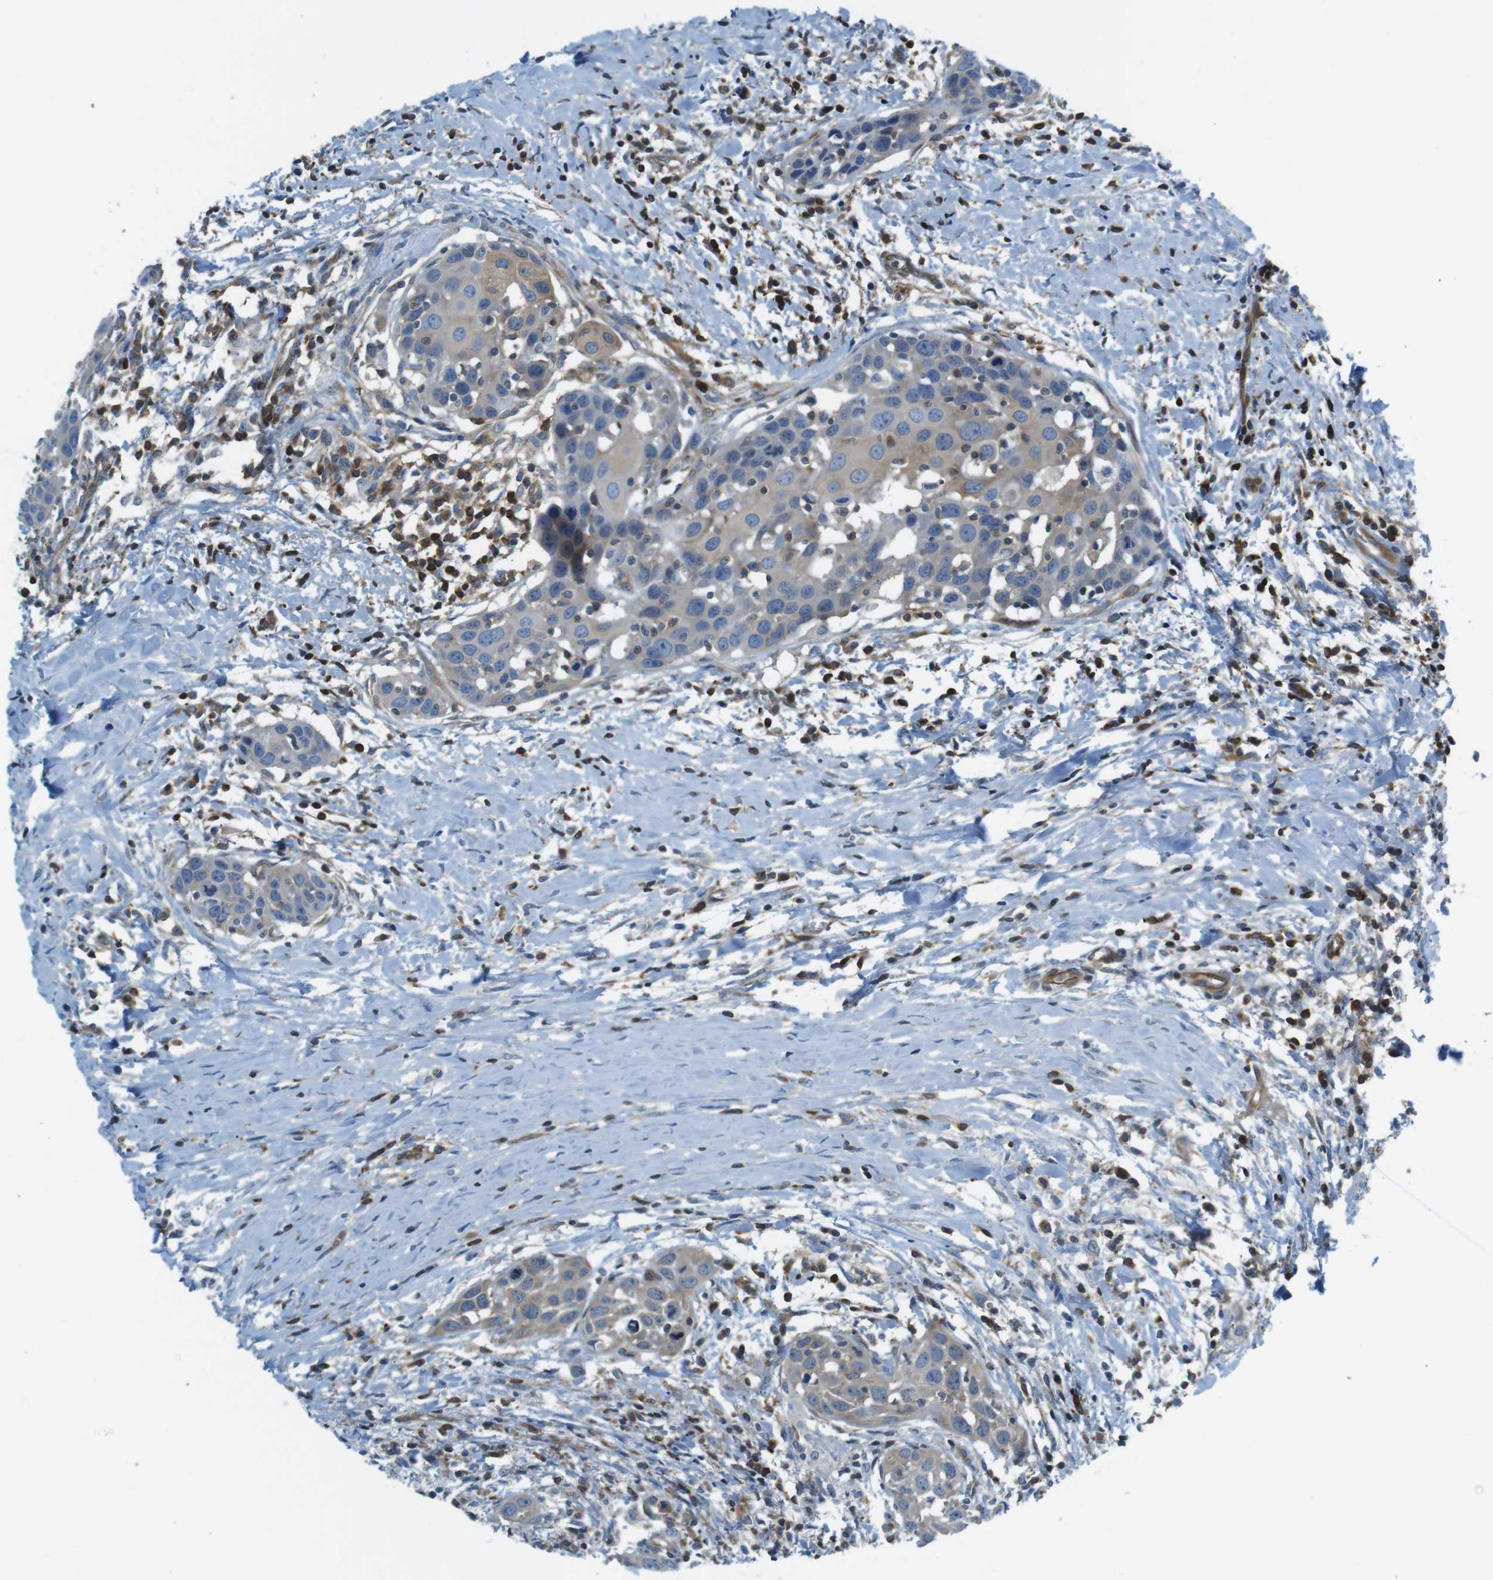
{"staining": {"intensity": "weak", "quantity": ">75%", "location": "cytoplasmic/membranous"}, "tissue": "head and neck cancer", "cell_type": "Tumor cells", "image_type": "cancer", "snomed": [{"axis": "morphology", "description": "Squamous cell carcinoma, NOS"}, {"axis": "topography", "description": "Oral tissue"}, {"axis": "topography", "description": "Head-Neck"}], "caption": "Human head and neck cancer stained with a protein marker demonstrates weak staining in tumor cells.", "gene": "TES", "patient": {"sex": "female", "age": 50}}